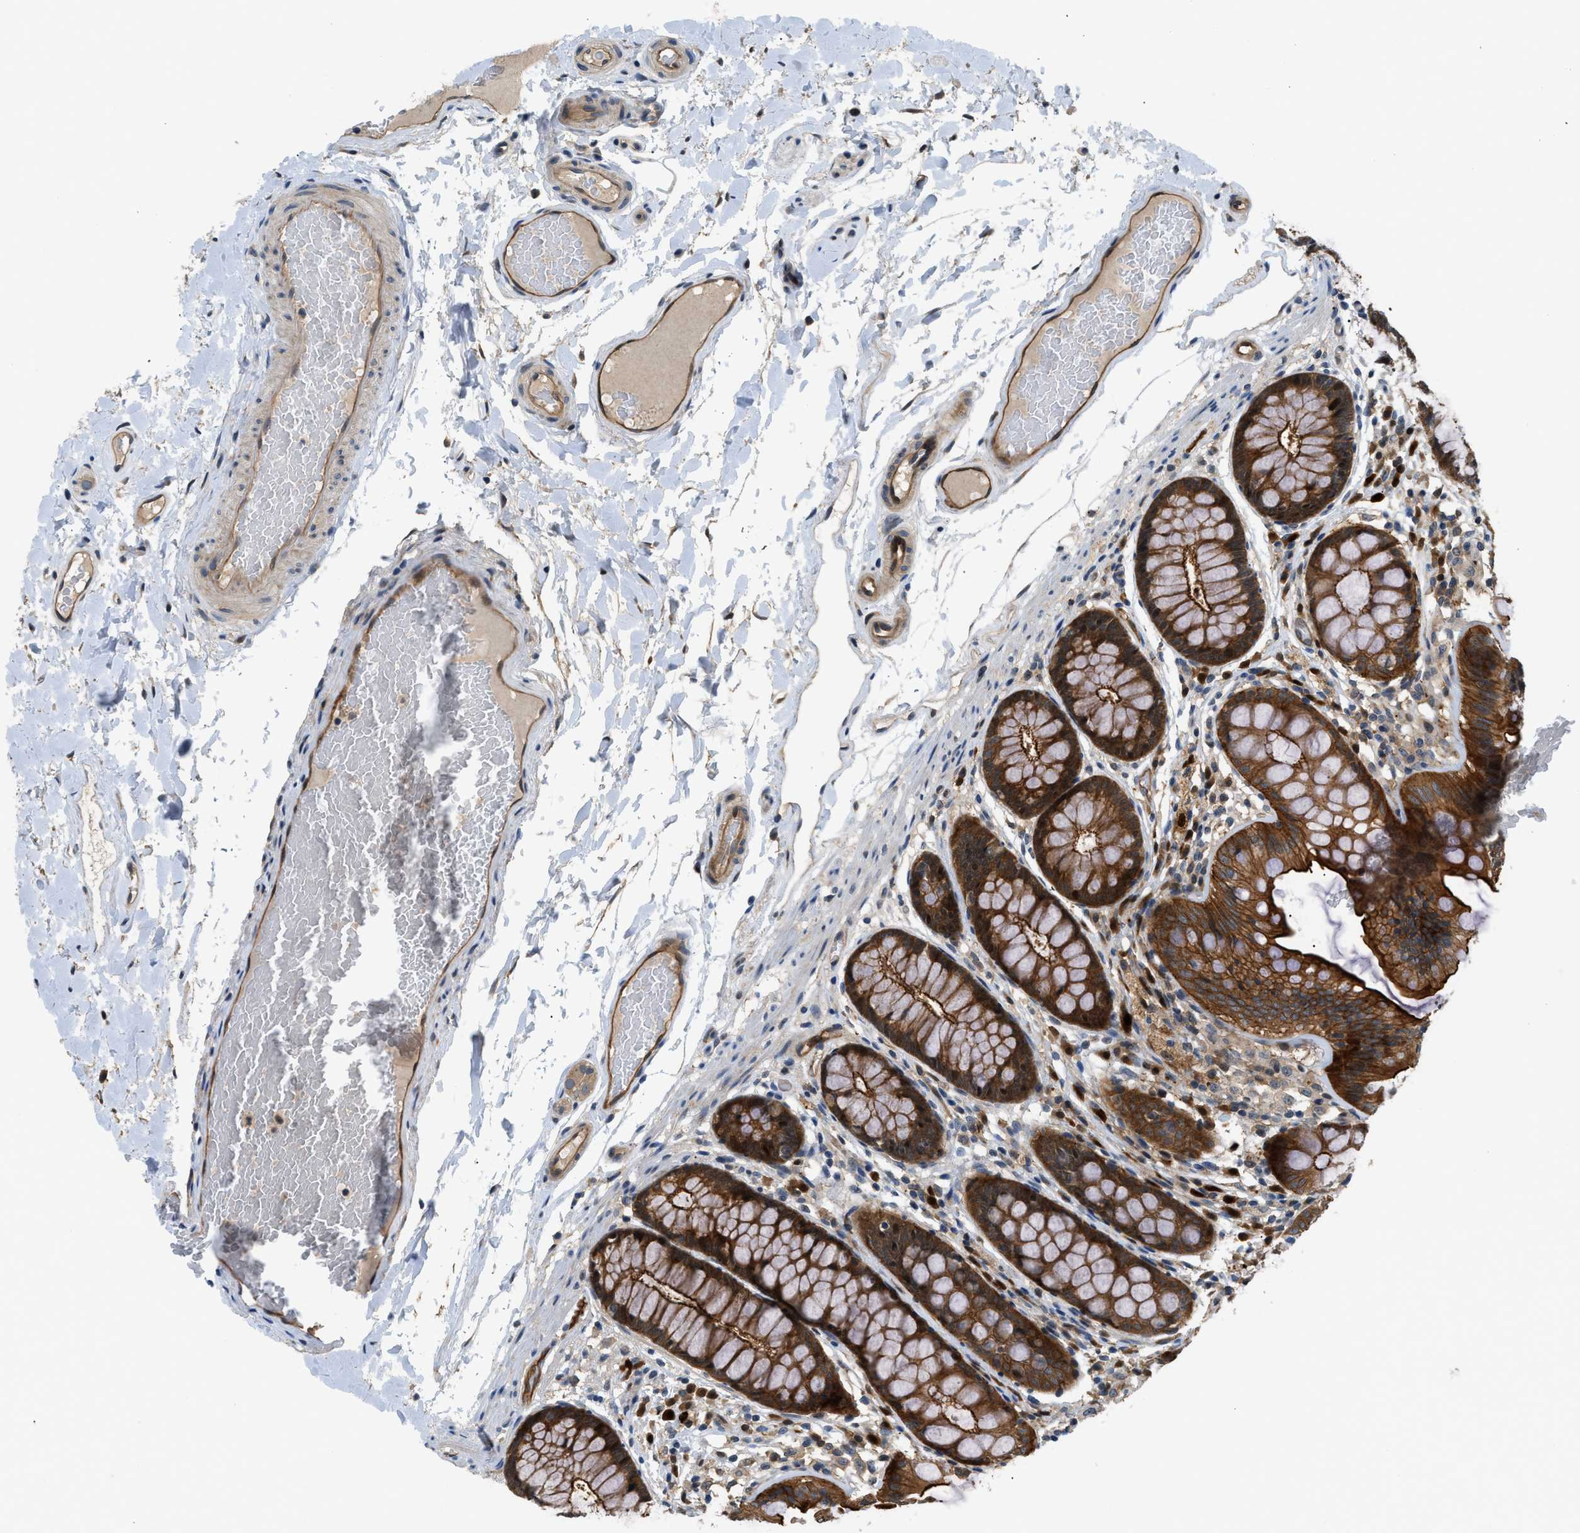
{"staining": {"intensity": "strong", "quantity": ">75%", "location": "cytoplasmic/membranous"}, "tissue": "colon", "cell_type": "Endothelial cells", "image_type": "normal", "snomed": [{"axis": "morphology", "description": "Normal tissue, NOS"}, {"axis": "topography", "description": "Colon"}], "caption": "Approximately >75% of endothelial cells in normal colon show strong cytoplasmic/membranous protein expression as visualized by brown immunohistochemical staining.", "gene": "TRAK2", "patient": {"sex": "female", "age": 56}}